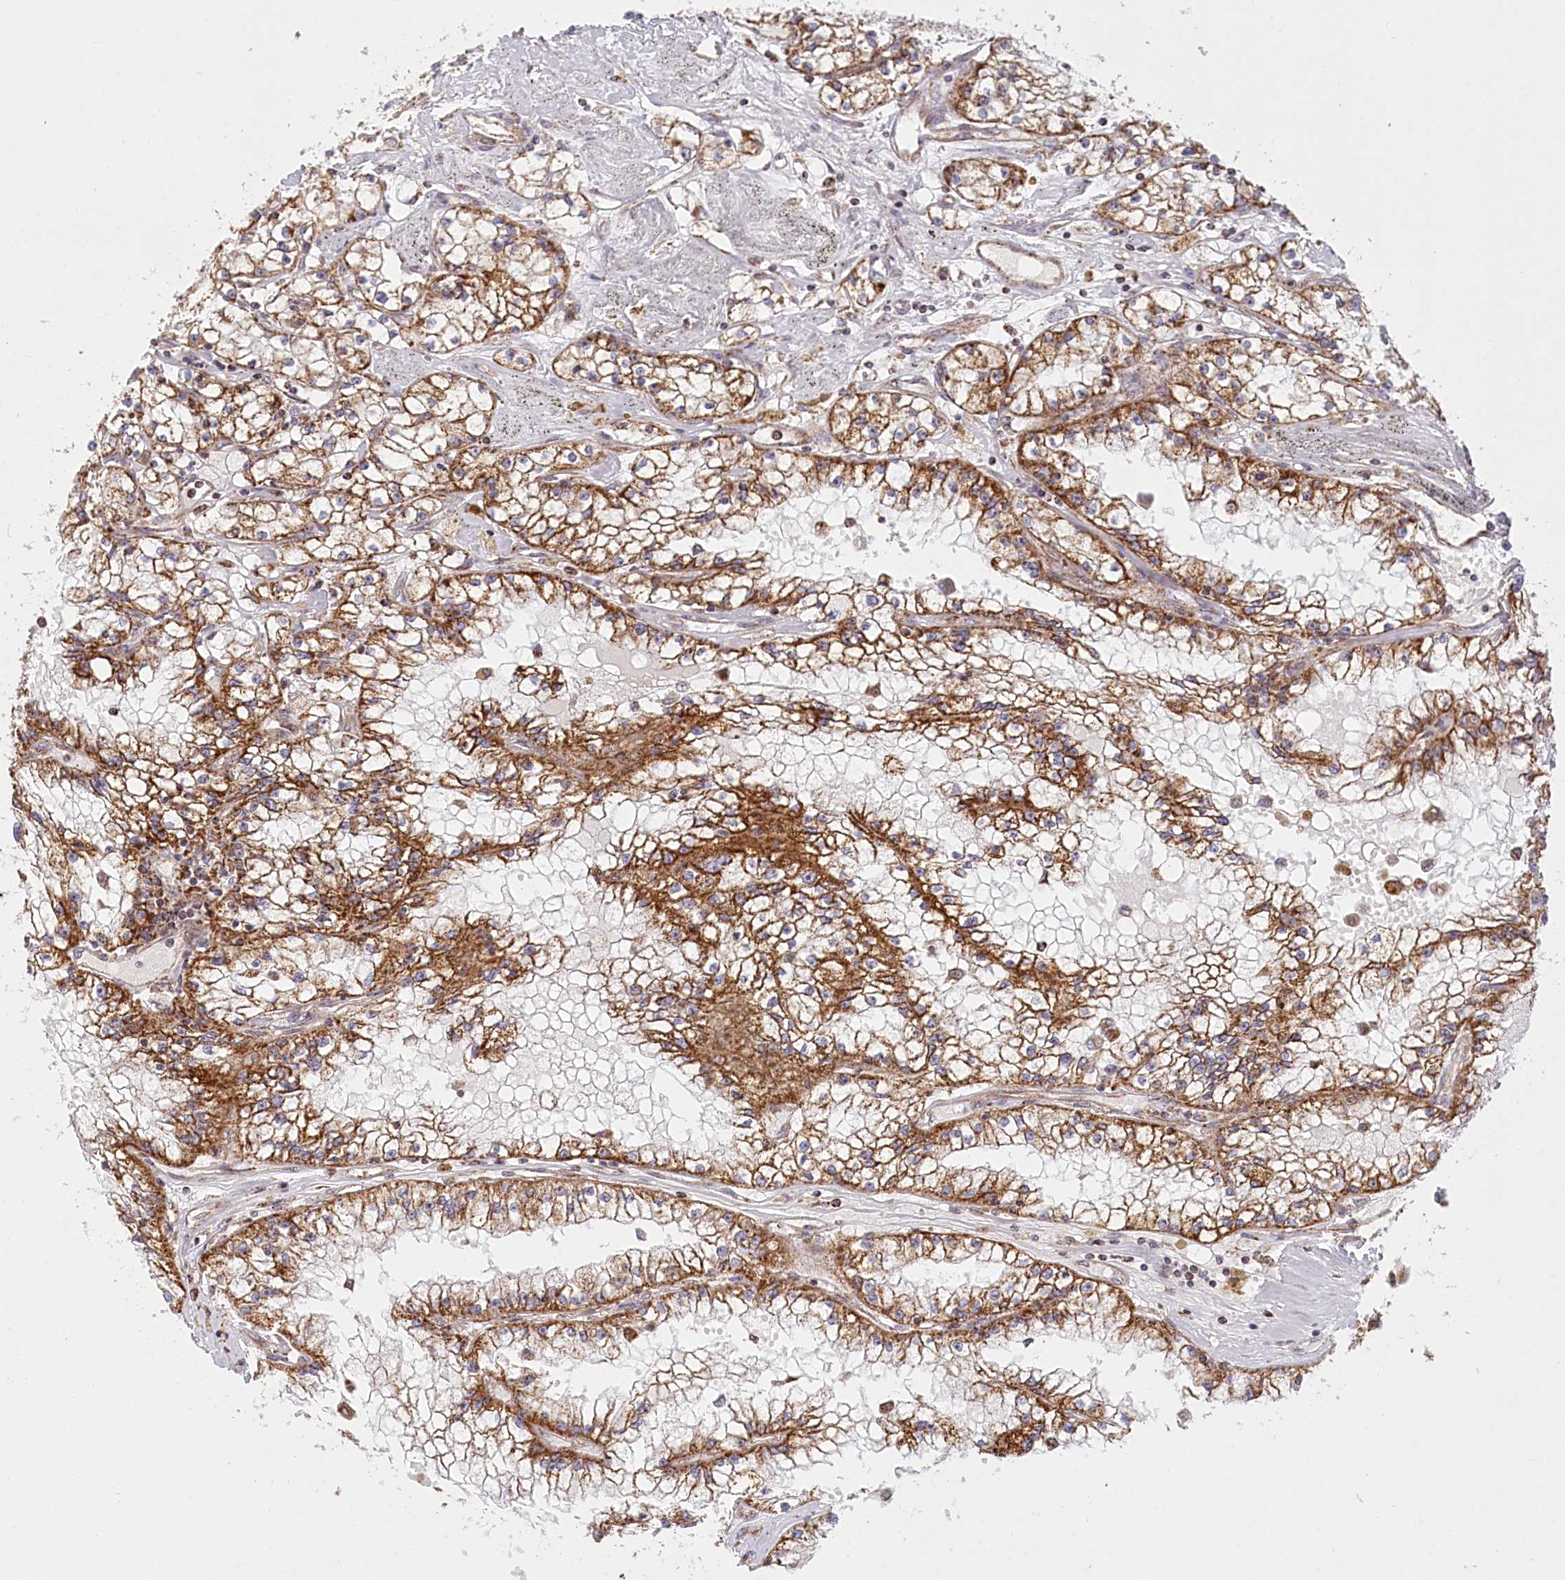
{"staining": {"intensity": "moderate", "quantity": ">75%", "location": "cytoplasmic/membranous"}, "tissue": "renal cancer", "cell_type": "Tumor cells", "image_type": "cancer", "snomed": [{"axis": "morphology", "description": "Adenocarcinoma, NOS"}, {"axis": "topography", "description": "Kidney"}], "caption": "A micrograph of renal cancer stained for a protein demonstrates moderate cytoplasmic/membranous brown staining in tumor cells. (Brightfield microscopy of DAB IHC at high magnification).", "gene": "UMPS", "patient": {"sex": "male", "age": 56}}